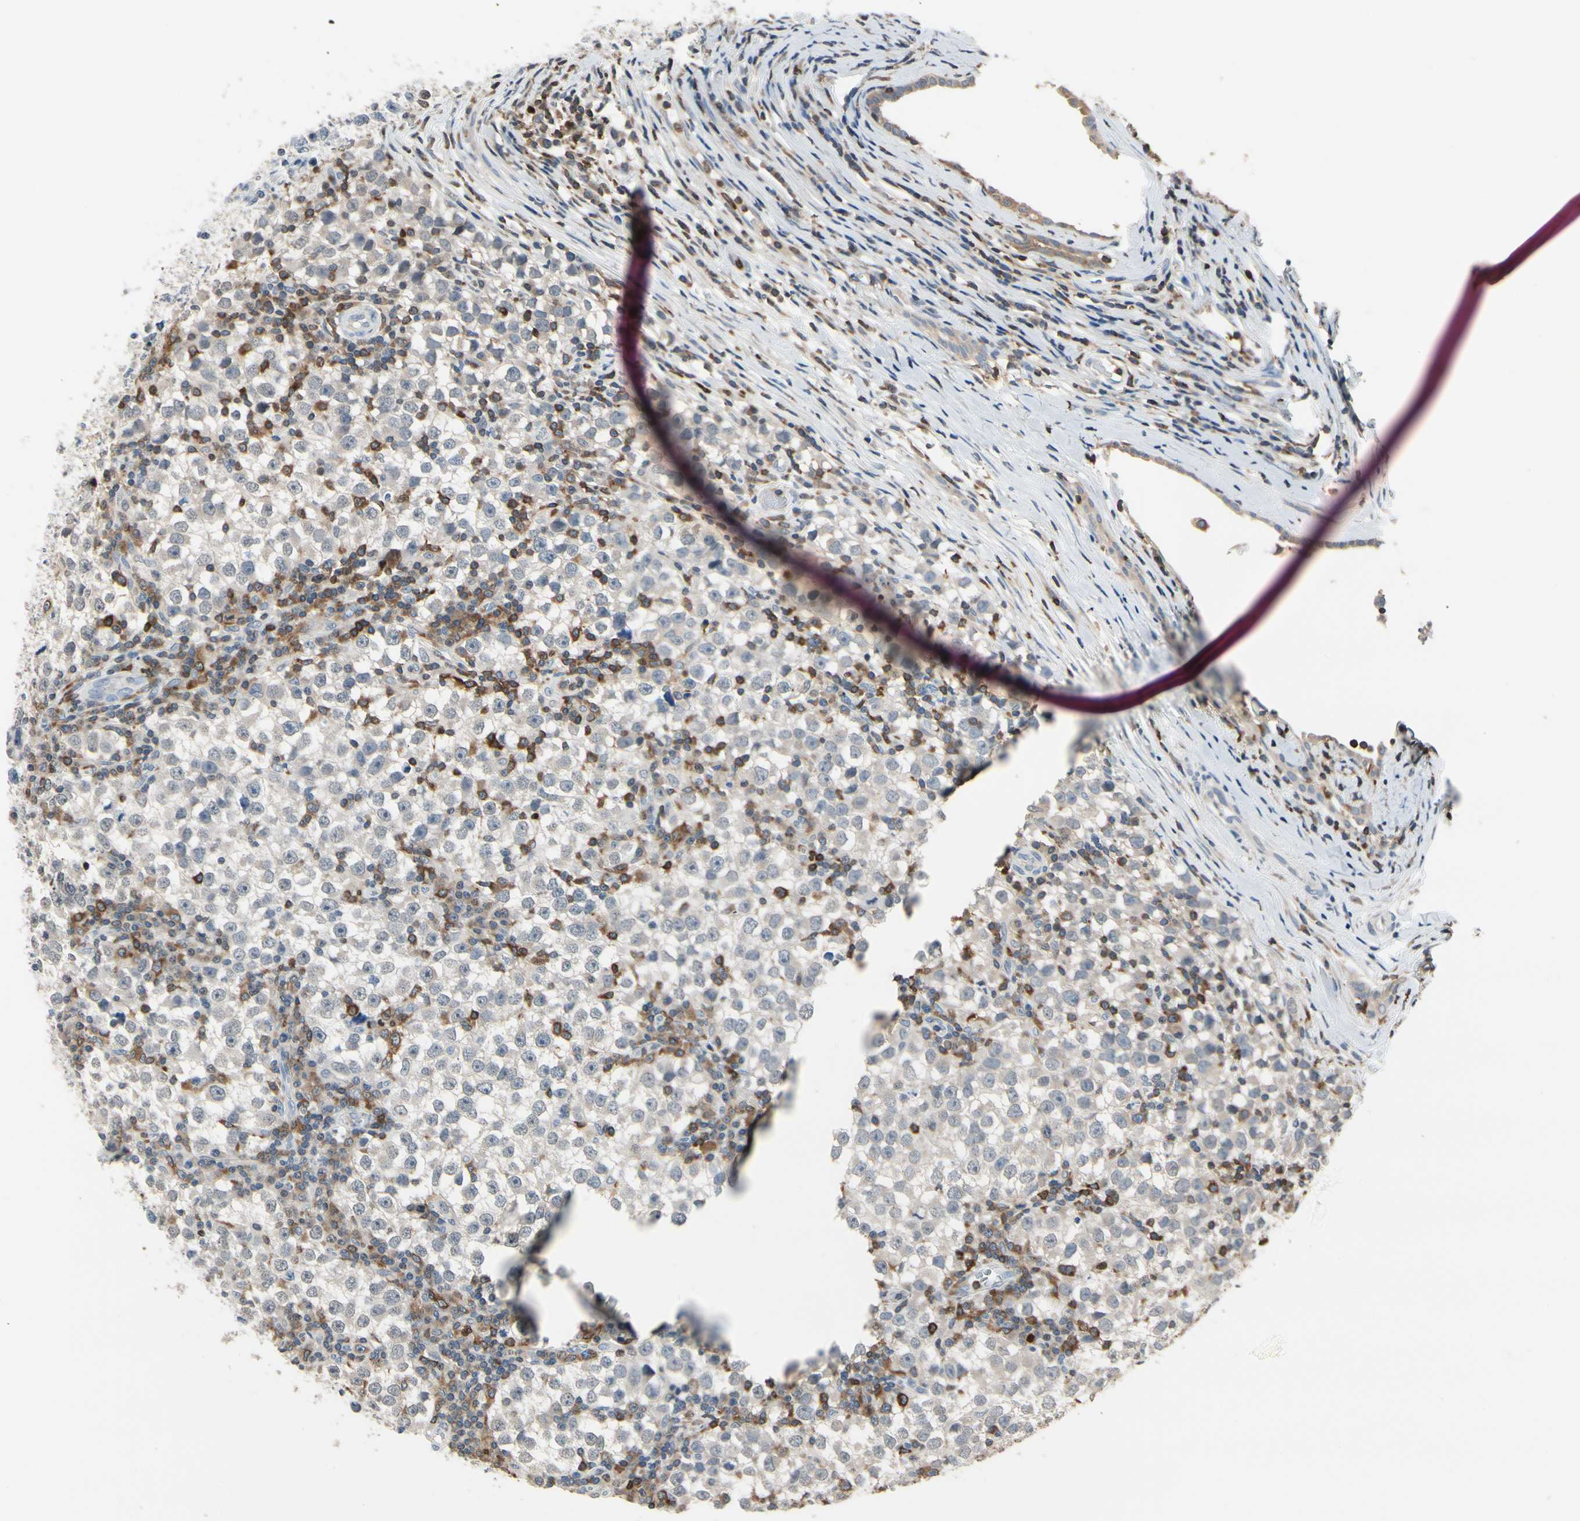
{"staining": {"intensity": "weak", "quantity": "25%-75%", "location": "cytoplasmic/membranous"}, "tissue": "testis cancer", "cell_type": "Tumor cells", "image_type": "cancer", "snomed": [{"axis": "morphology", "description": "Seminoma, NOS"}, {"axis": "topography", "description": "Testis"}], "caption": "Protein expression by immunohistochemistry (IHC) reveals weak cytoplasmic/membranous expression in about 25%-75% of tumor cells in testis cancer (seminoma).", "gene": "NFATC2", "patient": {"sex": "male", "age": 65}}